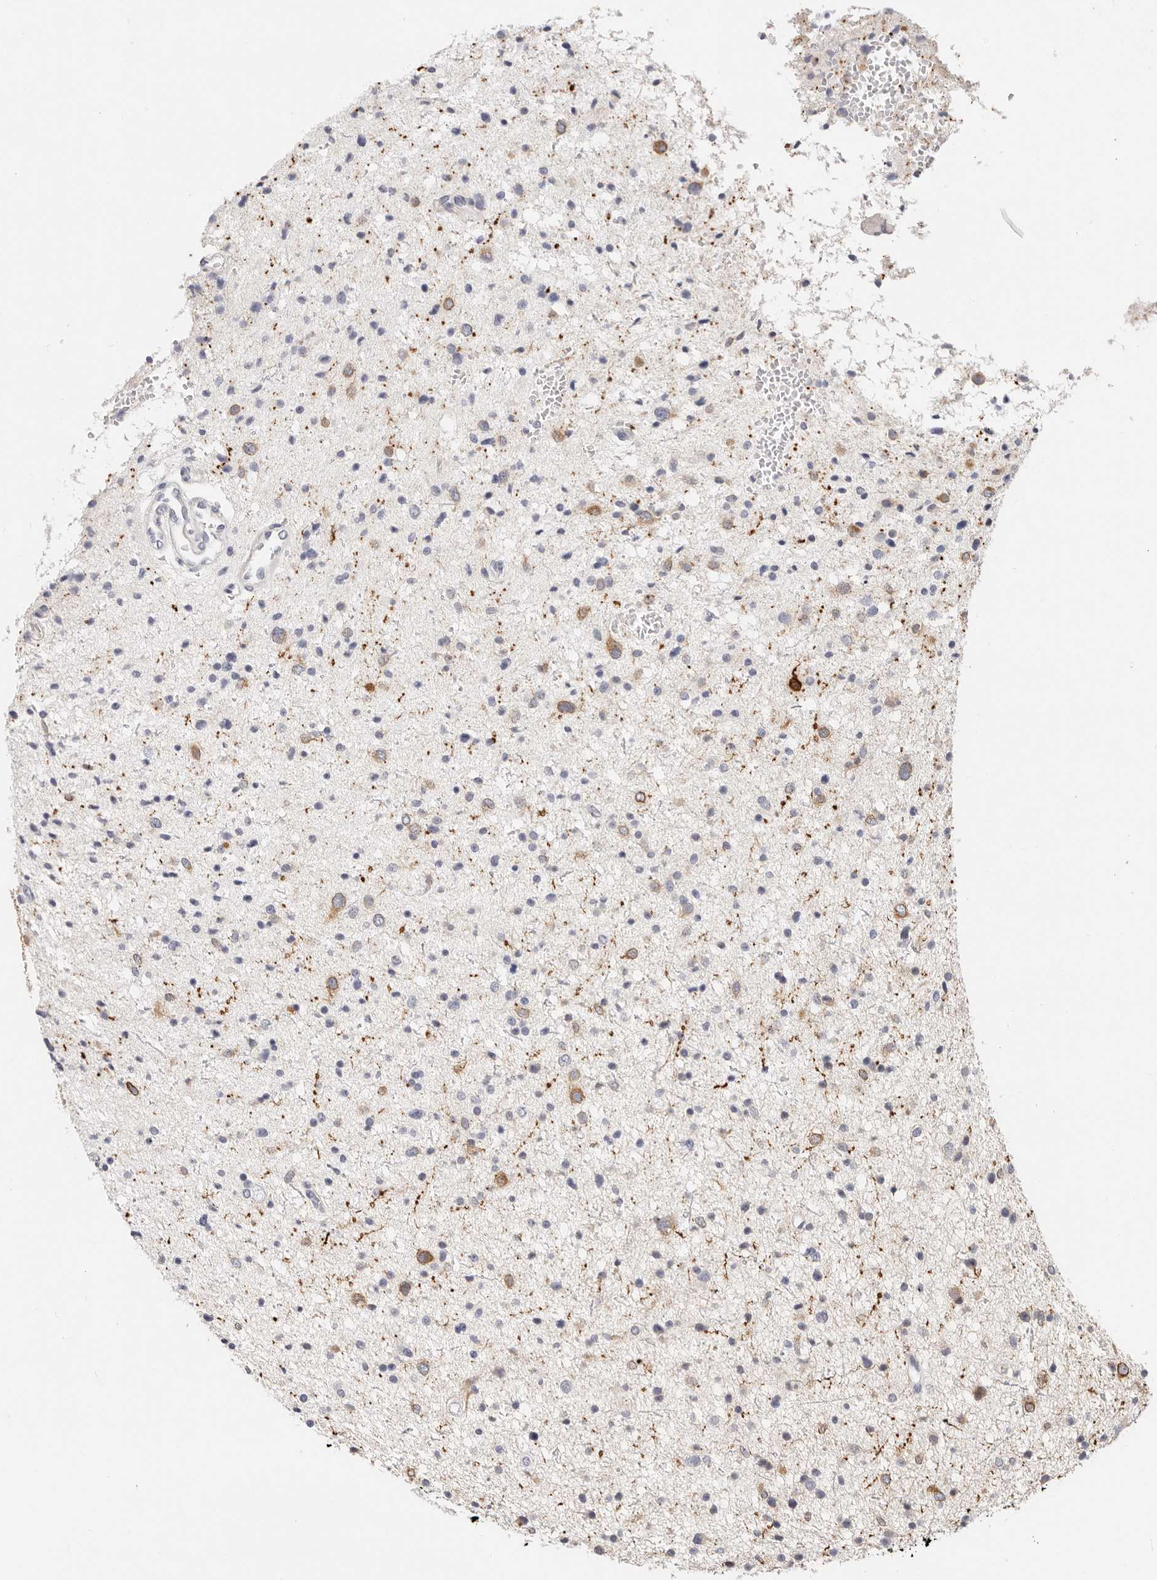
{"staining": {"intensity": "negative", "quantity": "none", "location": "none"}, "tissue": "glioma", "cell_type": "Tumor cells", "image_type": "cancer", "snomed": [{"axis": "morphology", "description": "Glioma, malignant, Low grade"}, {"axis": "topography", "description": "Brain"}], "caption": "The micrograph shows no staining of tumor cells in glioma.", "gene": "ZRANB1", "patient": {"sex": "female", "age": 37}}